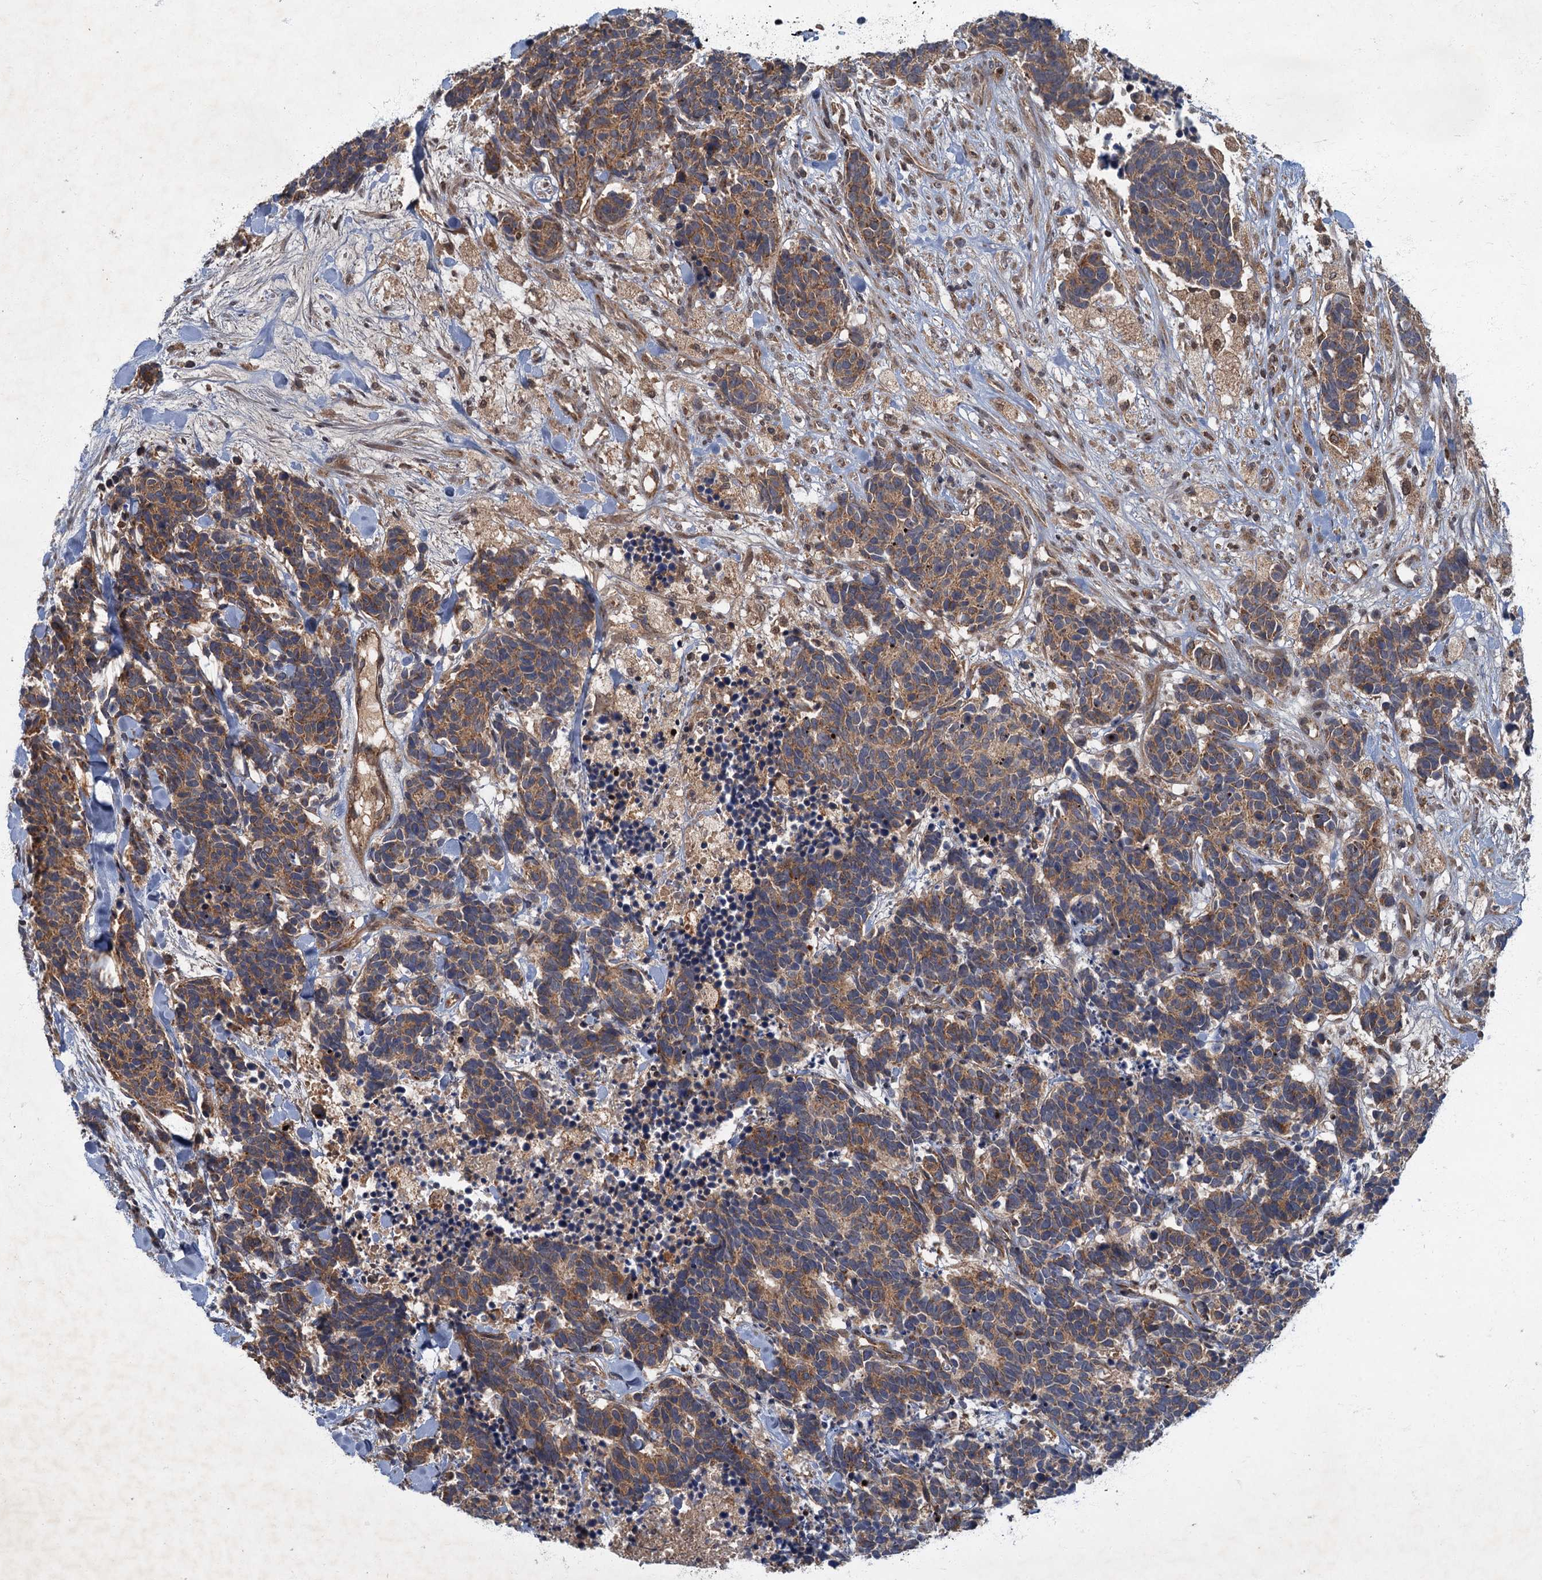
{"staining": {"intensity": "moderate", "quantity": ">75%", "location": "cytoplasmic/membranous"}, "tissue": "carcinoid", "cell_type": "Tumor cells", "image_type": "cancer", "snomed": [{"axis": "morphology", "description": "Carcinoma, NOS"}, {"axis": "morphology", "description": "Carcinoid, malignant, NOS"}, {"axis": "topography", "description": "Prostate"}], "caption": "Protein staining of carcinoid (malignant) tissue exhibits moderate cytoplasmic/membranous positivity in approximately >75% of tumor cells.", "gene": "SLC11A2", "patient": {"sex": "male", "age": 57}}